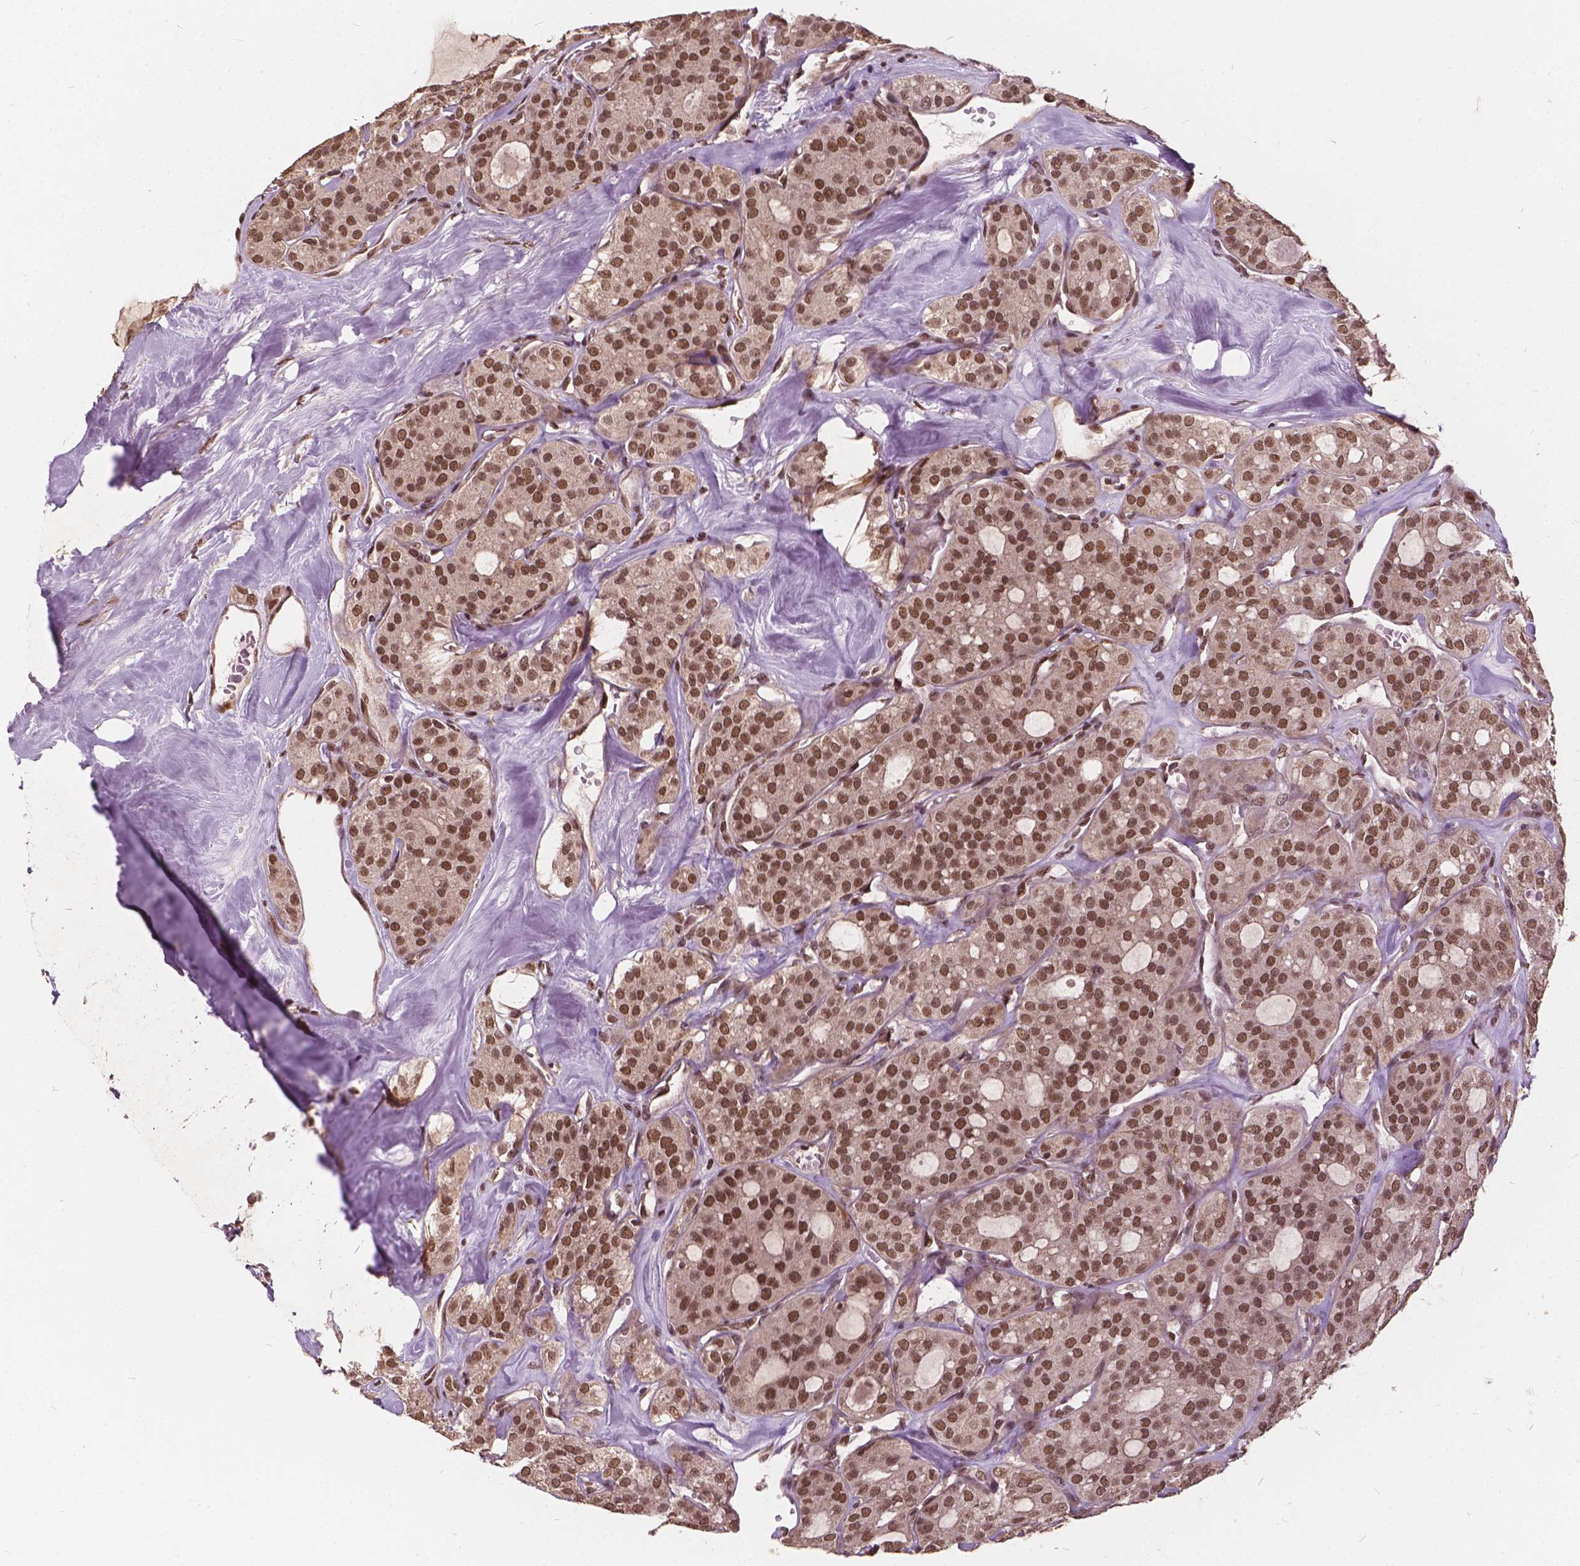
{"staining": {"intensity": "moderate", "quantity": ">75%", "location": "cytoplasmic/membranous"}, "tissue": "thyroid cancer", "cell_type": "Tumor cells", "image_type": "cancer", "snomed": [{"axis": "morphology", "description": "Follicular adenoma carcinoma, NOS"}, {"axis": "topography", "description": "Thyroid gland"}], "caption": "A medium amount of moderate cytoplasmic/membranous expression is identified in about >75% of tumor cells in thyroid cancer tissue. The staining was performed using DAB (3,3'-diaminobenzidine), with brown indicating positive protein expression. Nuclei are stained blue with hematoxylin.", "gene": "GPS2", "patient": {"sex": "male", "age": 75}}